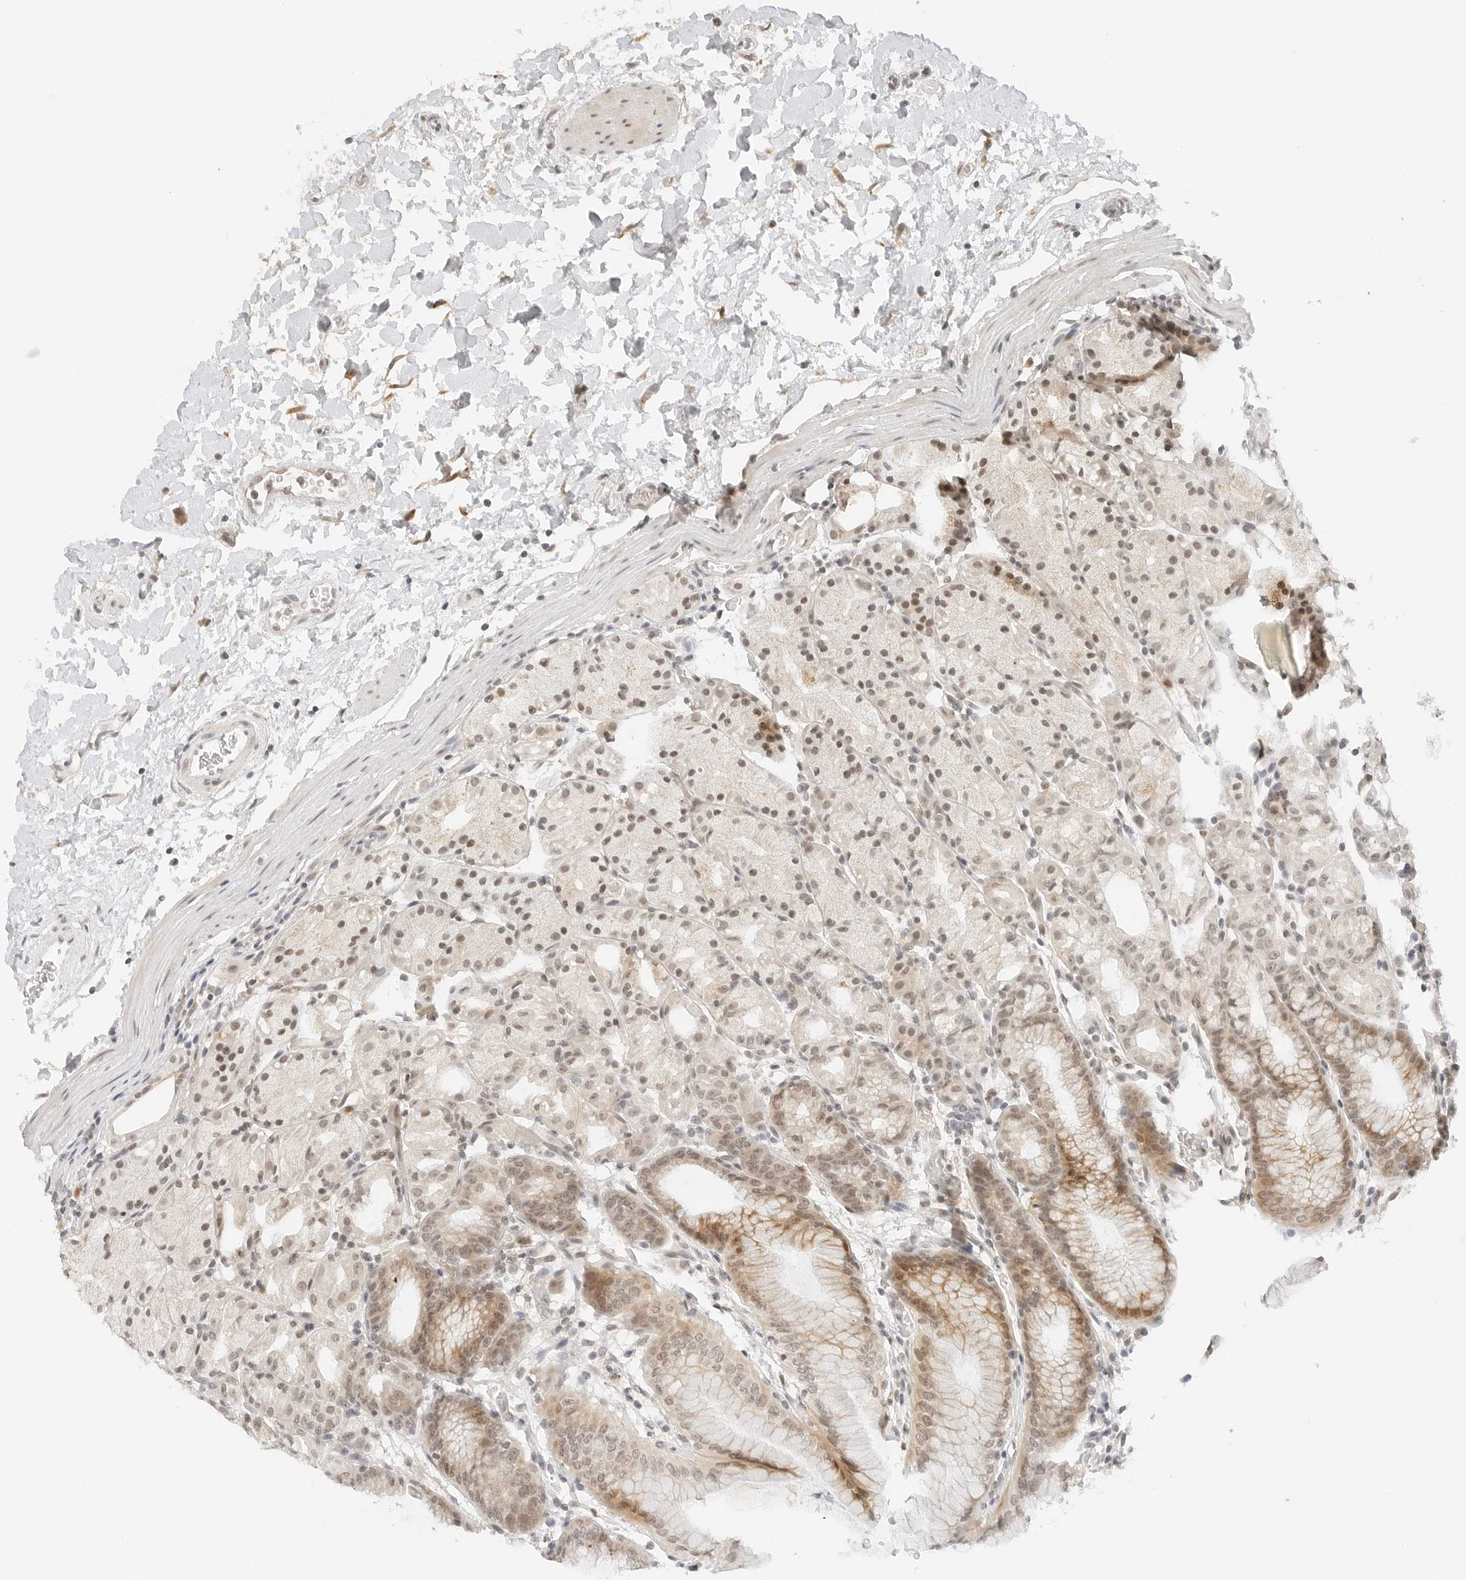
{"staining": {"intensity": "strong", "quantity": "25%-75%", "location": "cytoplasmic/membranous,nuclear"}, "tissue": "stomach", "cell_type": "Glandular cells", "image_type": "normal", "snomed": [{"axis": "morphology", "description": "Normal tissue, NOS"}, {"axis": "topography", "description": "Stomach, upper"}], "caption": "This is a histology image of immunohistochemistry (IHC) staining of benign stomach, which shows strong positivity in the cytoplasmic/membranous,nuclear of glandular cells.", "gene": "NEO1", "patient": {"sex": "male", "age": 48}}